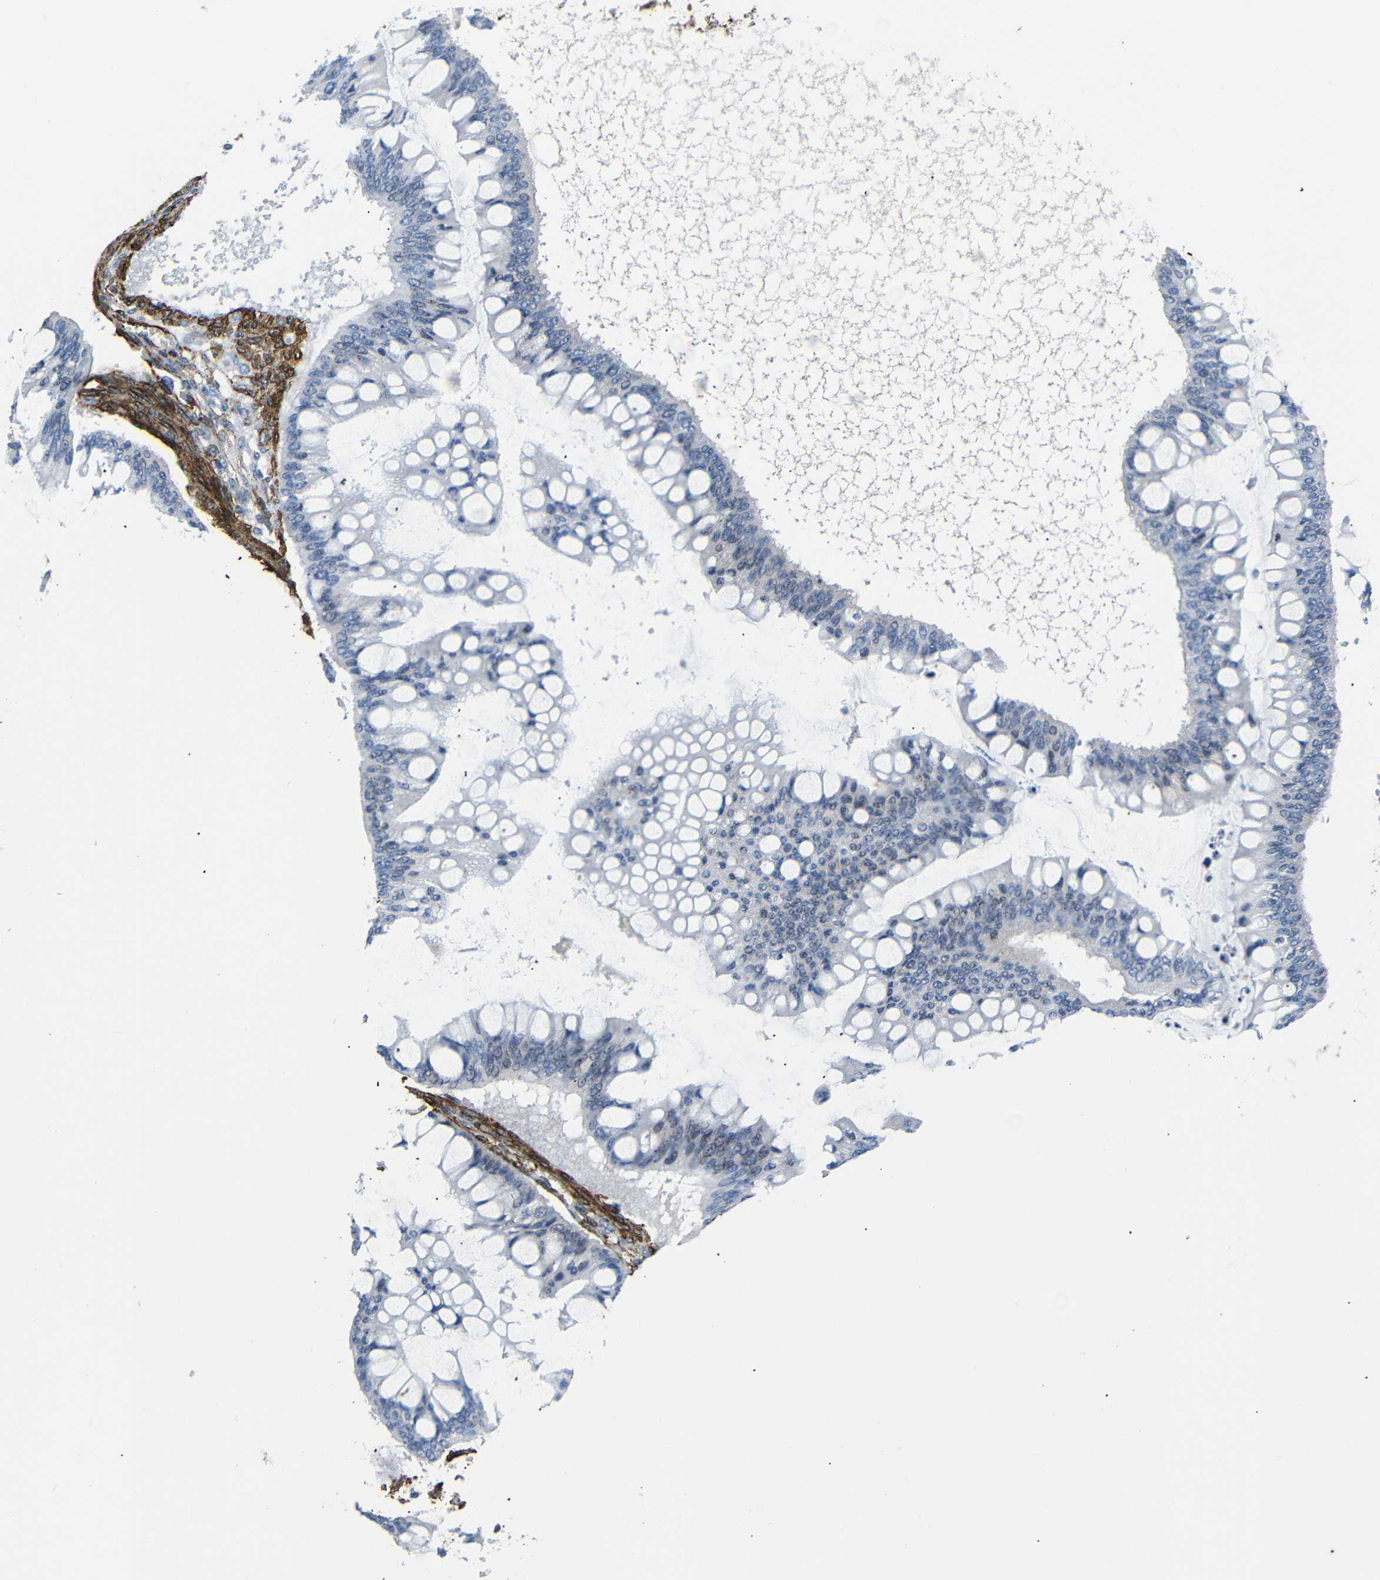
{"staining": {"intensity": "negative", "quantity": "none", "location": "none"}, "tissue": "ovarian cancer", "cell_type": "Tumor cells", "image_type": "cancer", "snomed": [{"axis": "morphology", "description": "Cystadenocarcinoma, mucinous, NOS"}, {"axis": "topography", "description": "Ovary"}], "caption": "The photomicrograph shows no staining of tumor cells in ovarian mucinous cystadenocarcinoma.", "gene": "ACTA2", "patient": {"sex": "female", "age": 73}}